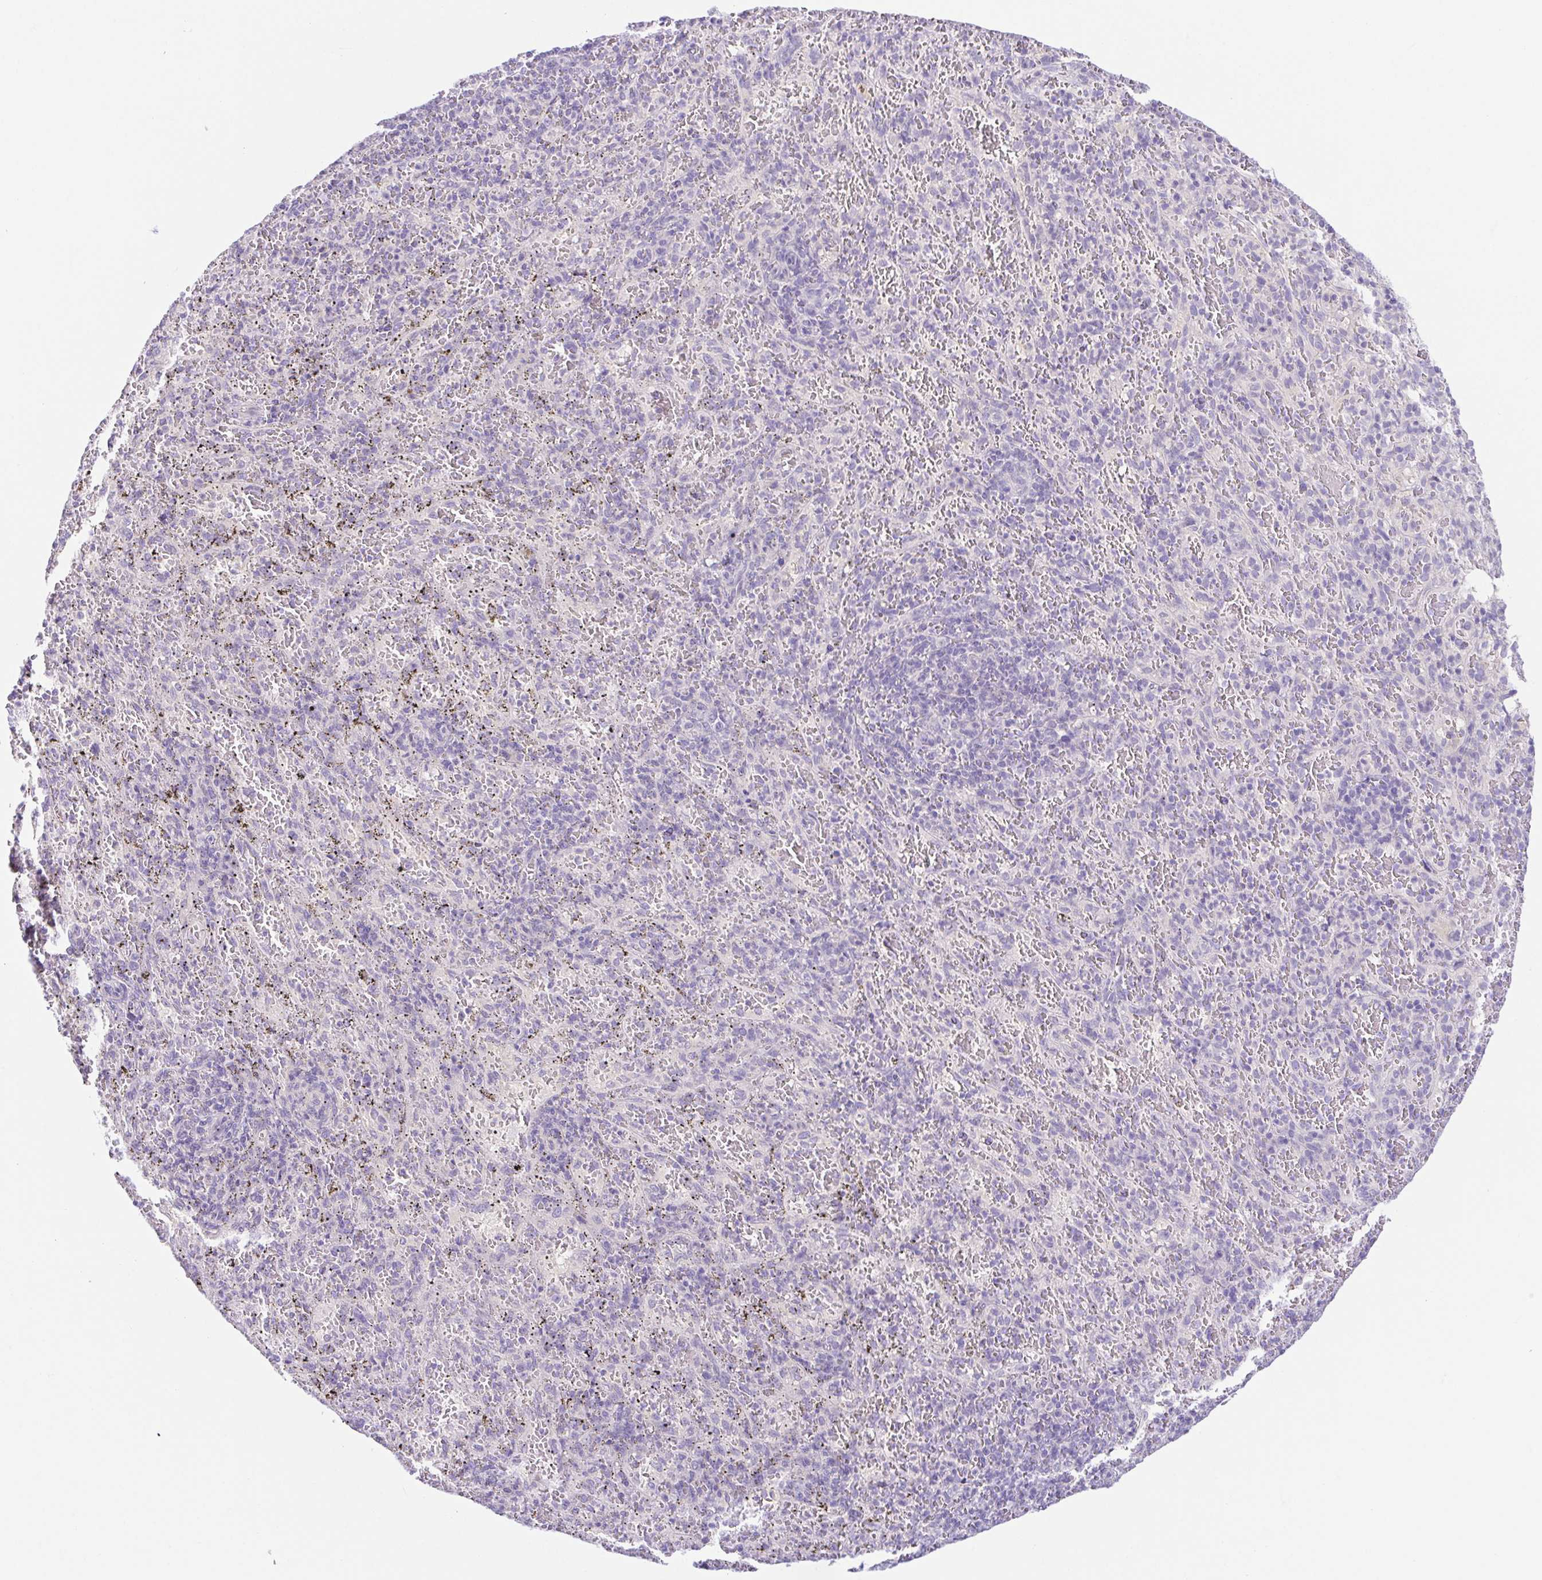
{"staining": {"intensity": "negative", "quantity": "none", "location": "none"}, "tissue": "spleen", "cell_type": "Cells in red pulp", "image_type": "normal", "snomed": [{"axis": "morphology", "description": "Normal tissue, NOS"}, {"axis": "topography", "description": "Spleen"}], "caption": "Immunohistochemical staining of benign spleen reveals no significant positivity in cells in red pulp.", "gene": "KRTDAP", "patient": {"sex": "male", "age": 57}}